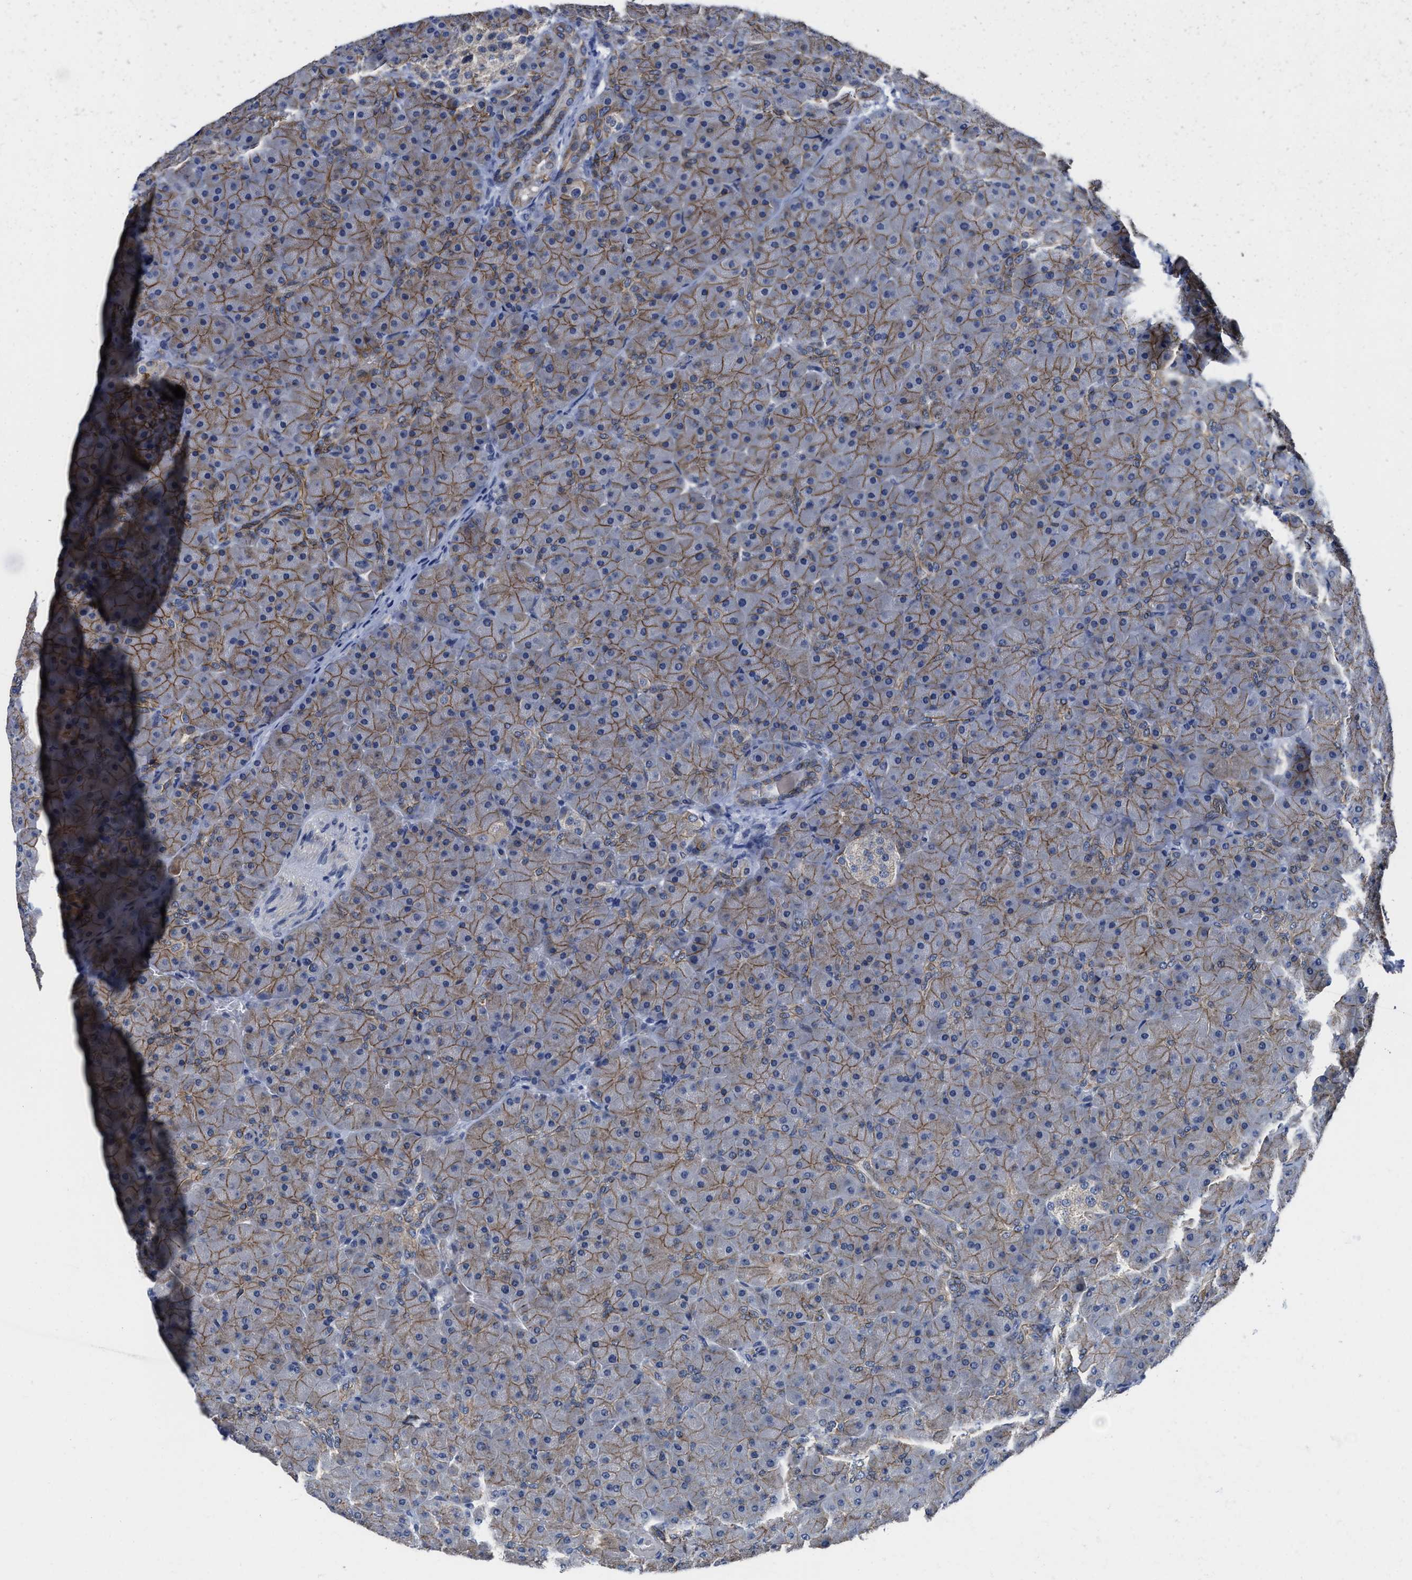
{"staining": {"intensity": "moderate", "quantity": ">75%", "location": "cytoplasmic/membranous"}, "tissue": "pancreas", "cell_type": "Exocrine glandular cells", "image_type": "normal", "snomed": [{"axis": "morphology", "description": "Normal tissue, NOS"}, {"axis": "topography", "description": "Pancreas"}], "caption": "Exocrine glandular cells exhibit medium levels of moderate cytoplasmic/membranous expression in about >75% of cells in benign pancreas. (DAB IHC with brightfield microscopy, high magnification).", "gene": "GHITM", "patient": {"sex": "male", "age": 66}}